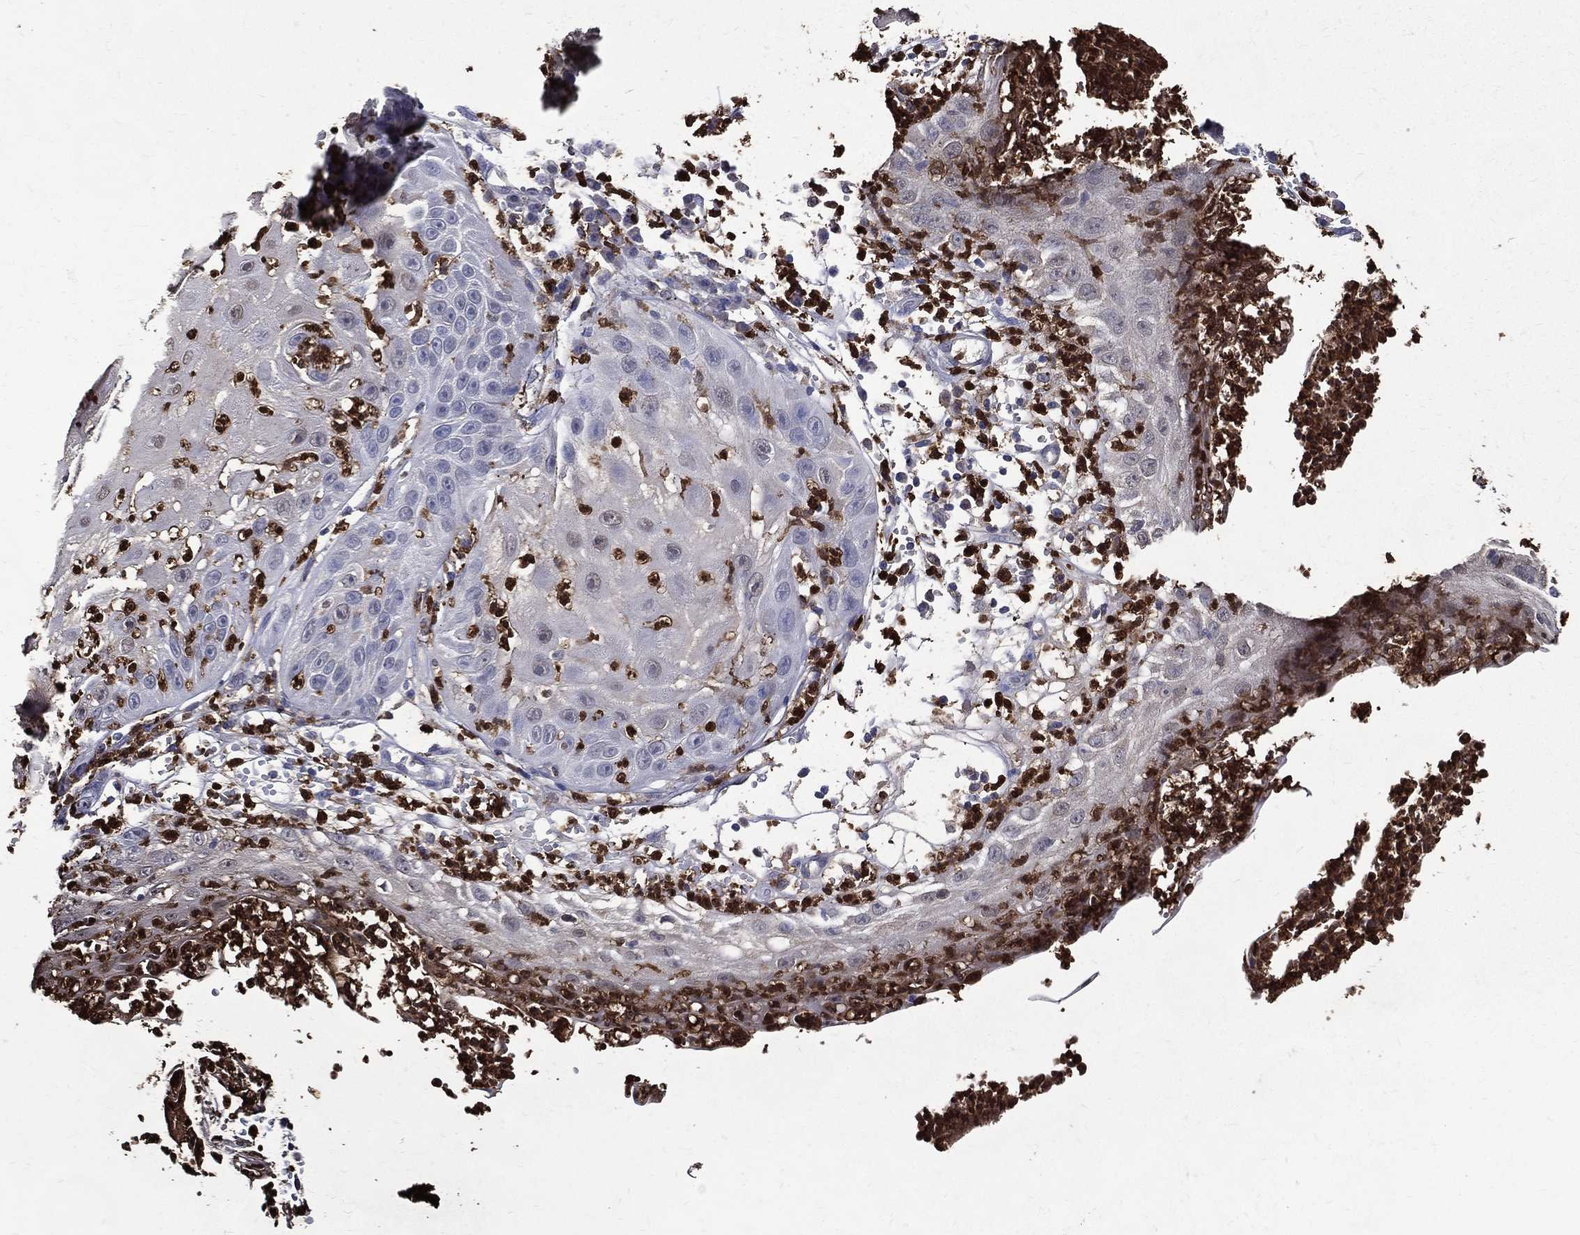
{"staining": {"intensity": "negative", "quantity": "none", "location": "none"}, "tissue": "skin cancer", "cell_type": "Tumor cells", "image_type": "cancer", "snomed": [{"axis": "morphology", "description": "Normal tissue, NOS"}, {"axis": "morphology", "description": "Squamous cell carcinoma, NOS"}, {"axis": "topography", "description": "Skin"}], "caption": "Skin squamous cell carcinoma was stained to show a protein in brown. There is no significant staining in tumor cells.", "gene": "GPR171", "patient": {"sex": "male", "age": 79}}